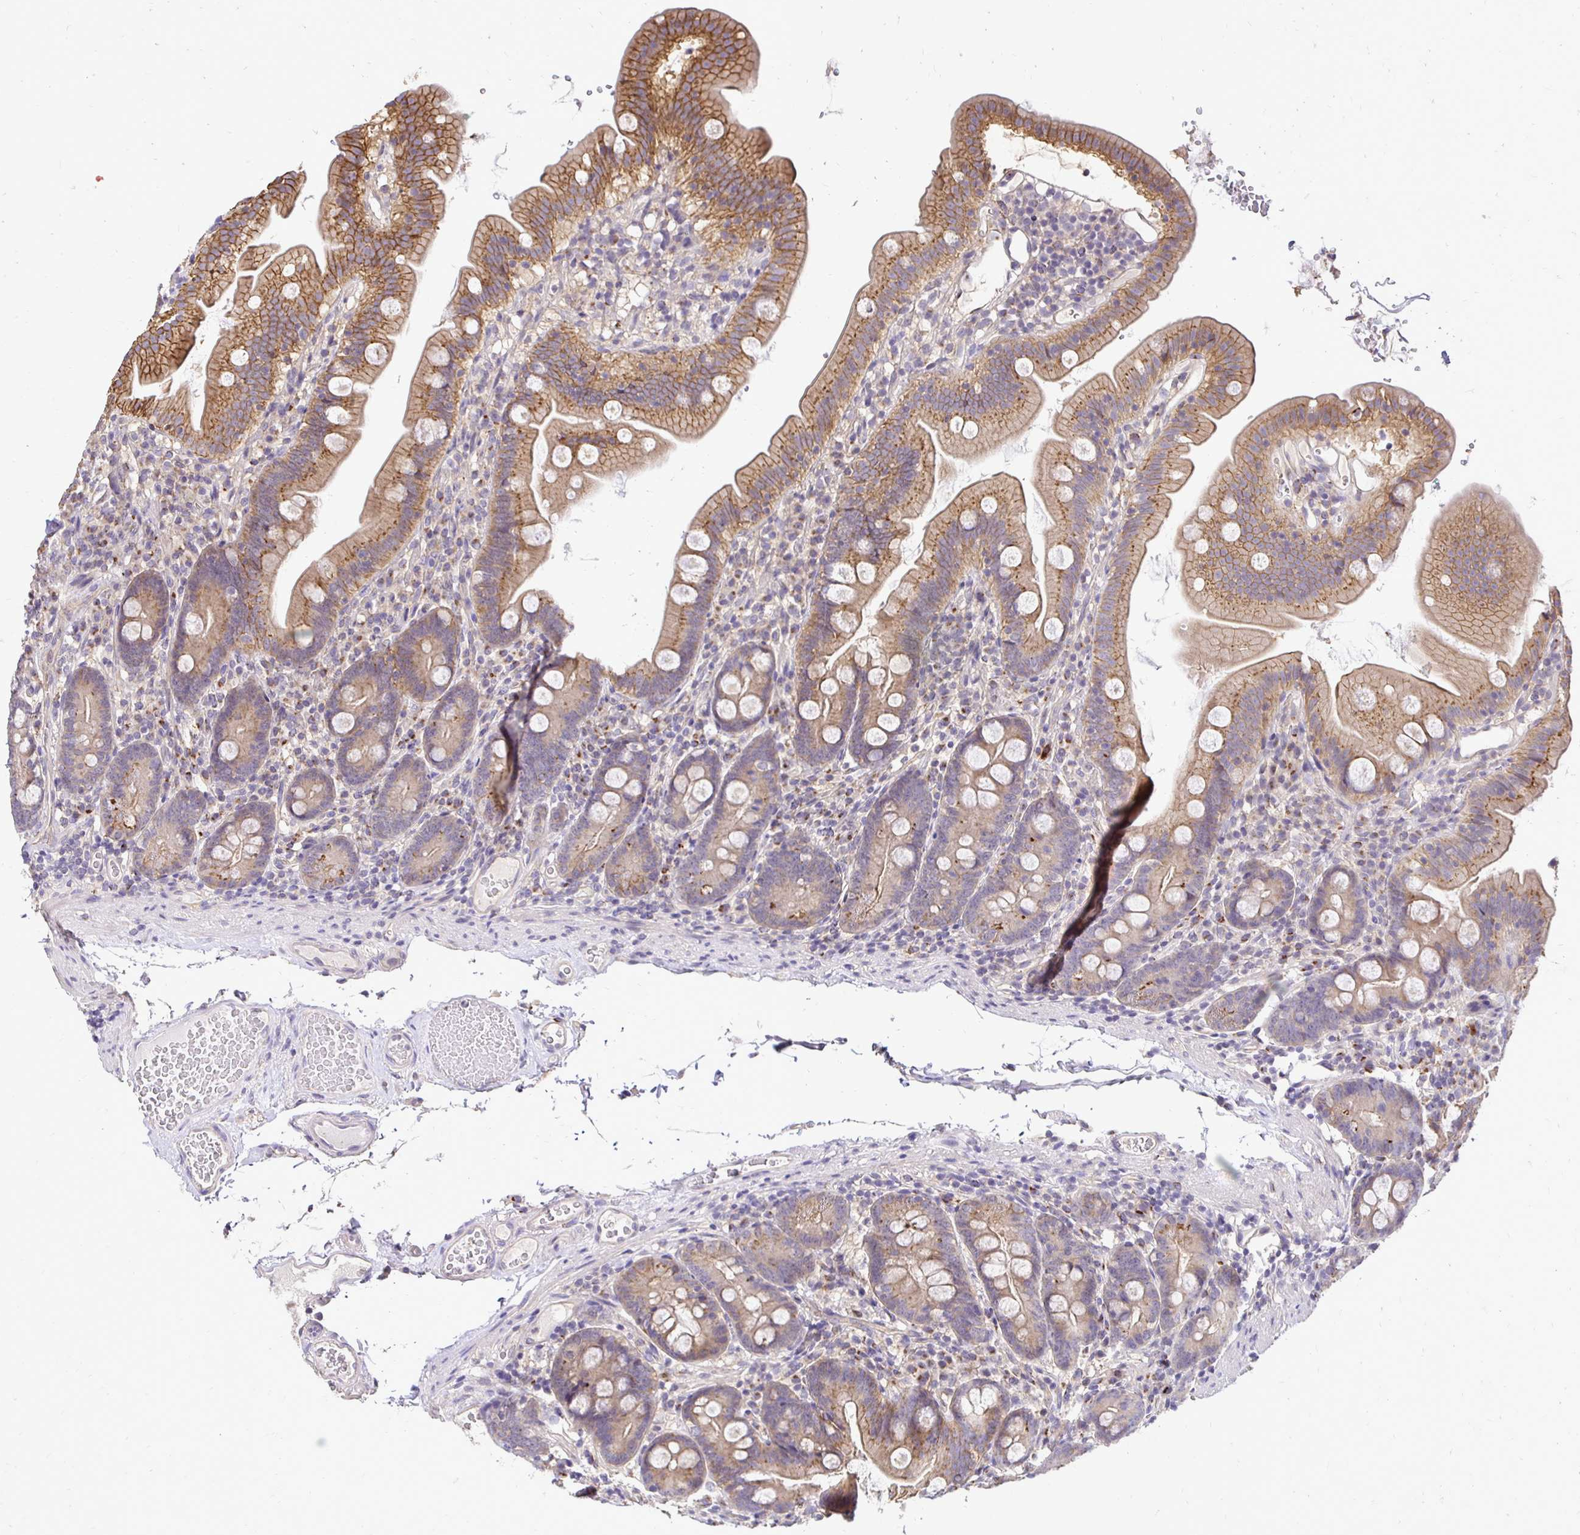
{"staining": {"intensity": "moderate", "quantity": "25%-75%", "location": "cytoplasmic/membranous"}, "tissue": "duodenum", "cell_type": "Glandular cells", "image_type": "normal", "snomed": [{"axis": "morphology", "description": "Normal tissue, NOS"}, {"axis": "topography", "description": "Duodenum"}], "caption": "DAB (3,3'-diaminobenzidine) immunohistochemical staining of benign duodenum displays moderate cytoplasmic/membranous protein positivity in about 25%-75% of glandular cells.", "gene": "SLC9A1", "patient": {"sex": "female", "age": 67}}